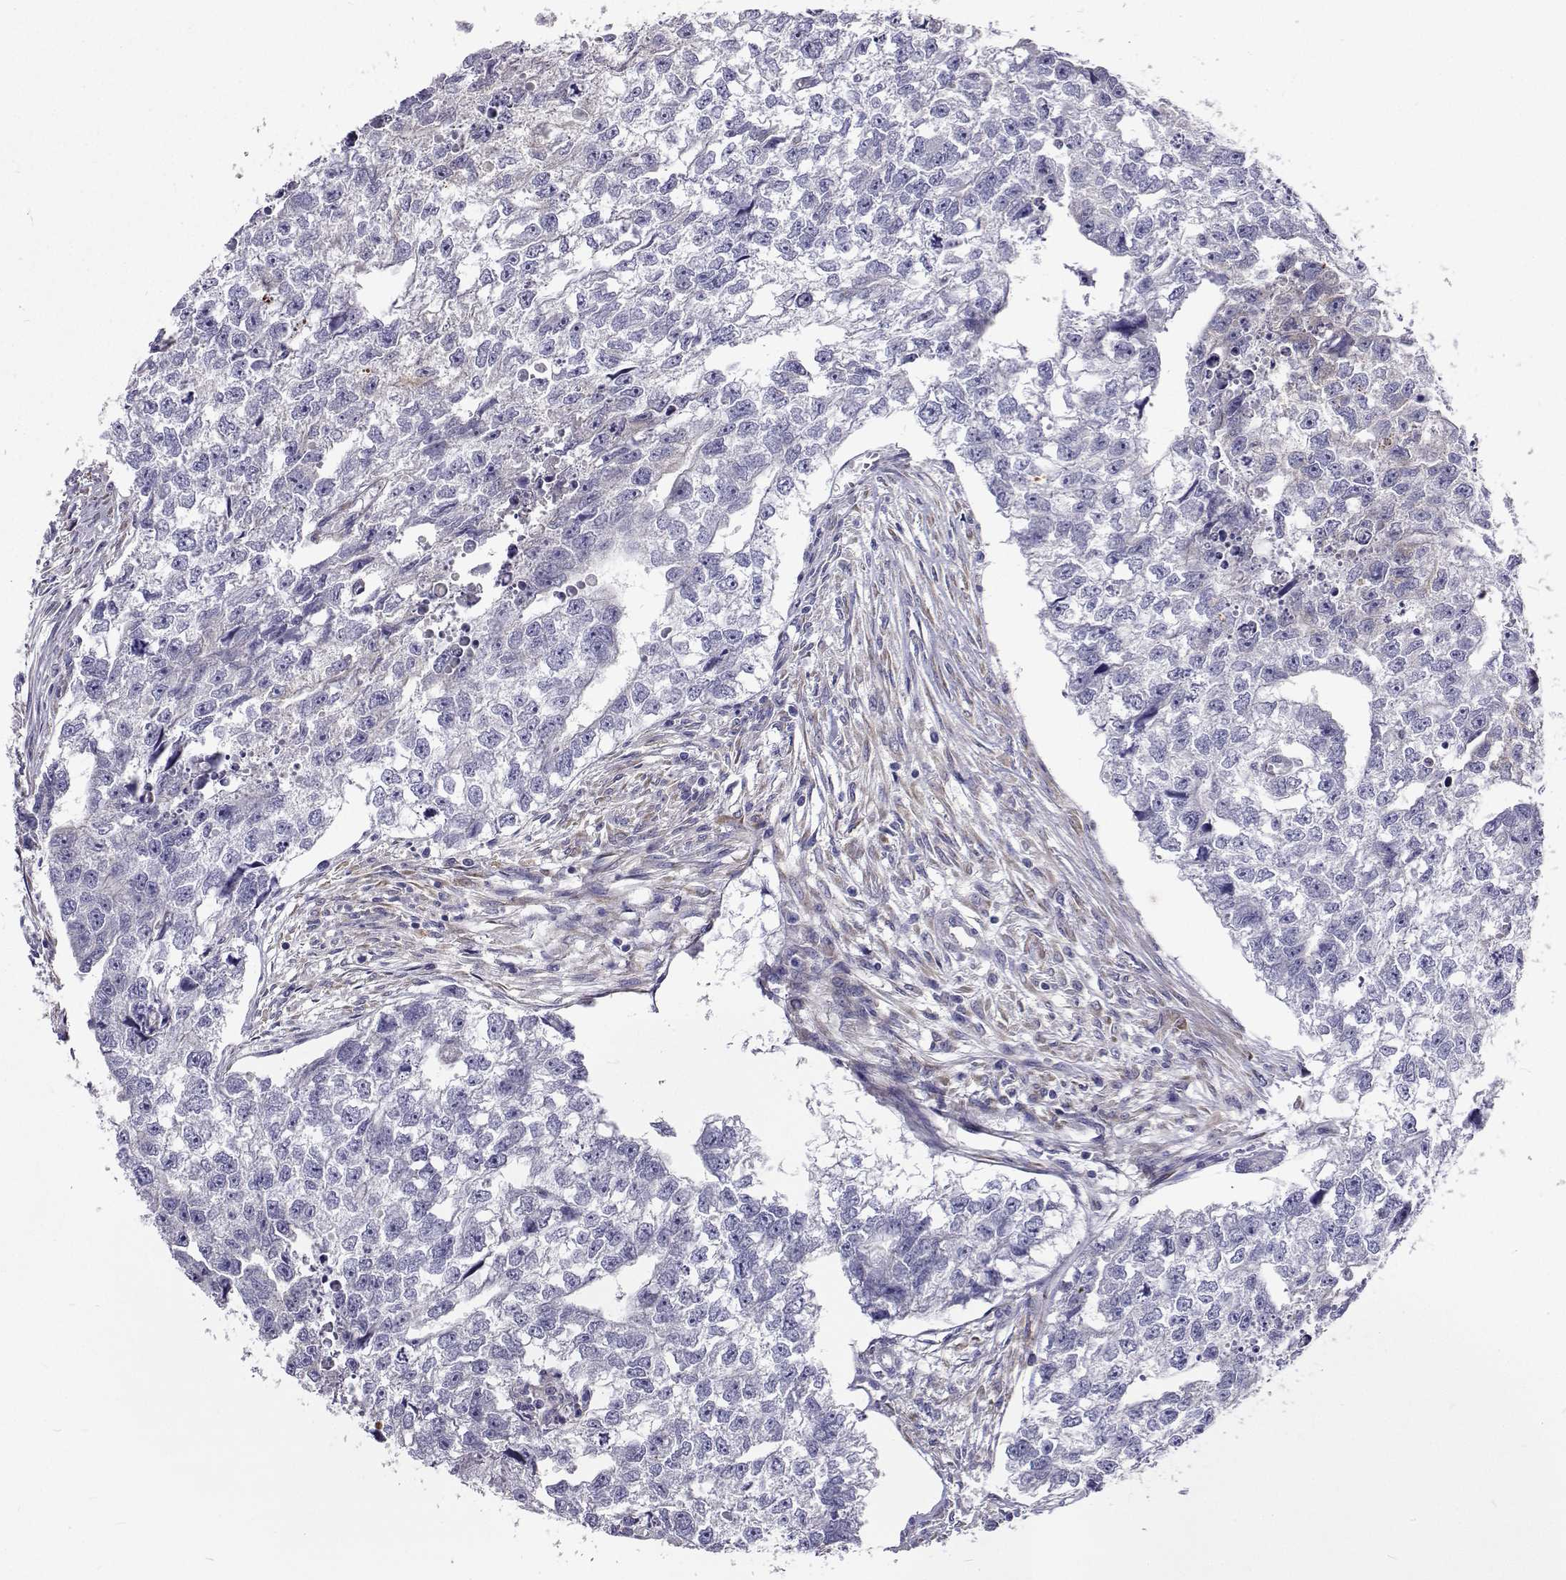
{"staining": {"intensity": "negative", "quantity": "none", "location": "none"}, "tissue": "testis cancer", "cell_type": "Tumor cells", "image_type": "cancer", "snomed": [{"axis": "morphology", "description": "Carcinoma, Embryonal, NOS"}, {"axis": "morphology", "description": "Teratoma, malignant, NOS"}, {"axis": "topography", "description": "Testis"}], "caption": "High magnification brightfield microscopy of testis cancer (teratoma (malignant)) stained with DAB (3,3'-diaminobenzidine) (brown) and counterstained with hematoxylin (blue): tumor cells show no significant expression. Nuclei are stained in blue.", "gene": "LHFPL7", "patient": {"sex": "male", "age": 44}}